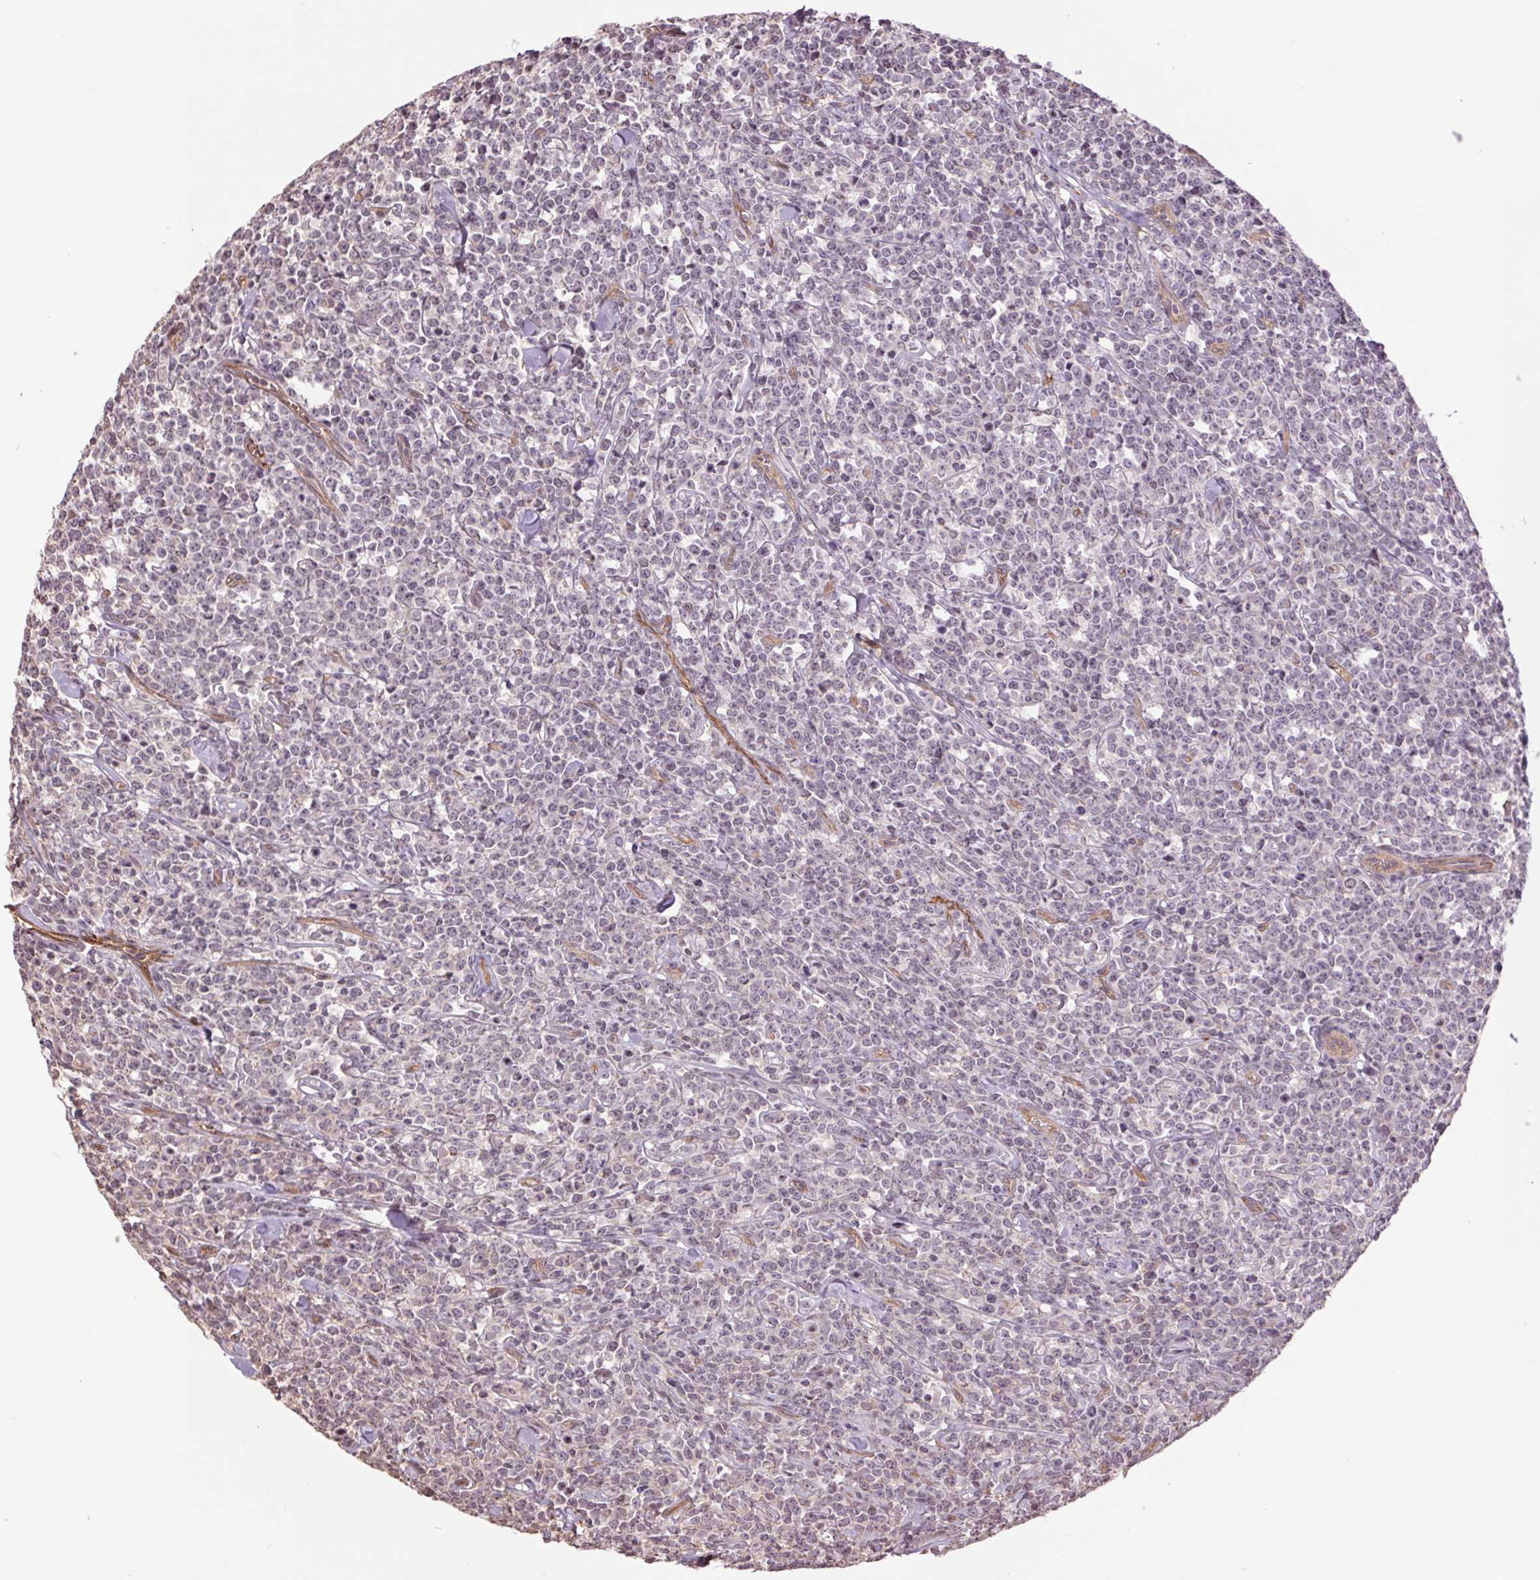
{"staining": {"intensity": "negative", "quantity": "none", "location": "none"}, "tissue": "lymphoma", "cell_type": "Tumor cells", "image_type": "cancer", "snomed": [{"axis": "morphology", "description": "Malignant lymphoma, non-Hodgkin's type, High grade"}, {"axis": "topography", "description": "Small intestine"}], "caption": "Image shows no significant protein expression in tumor cells of malignant lymphoma, non-Hodgkin's type (high-grade).", "gene": "PALM", "patient": {"sex": "female", "age": 56}}